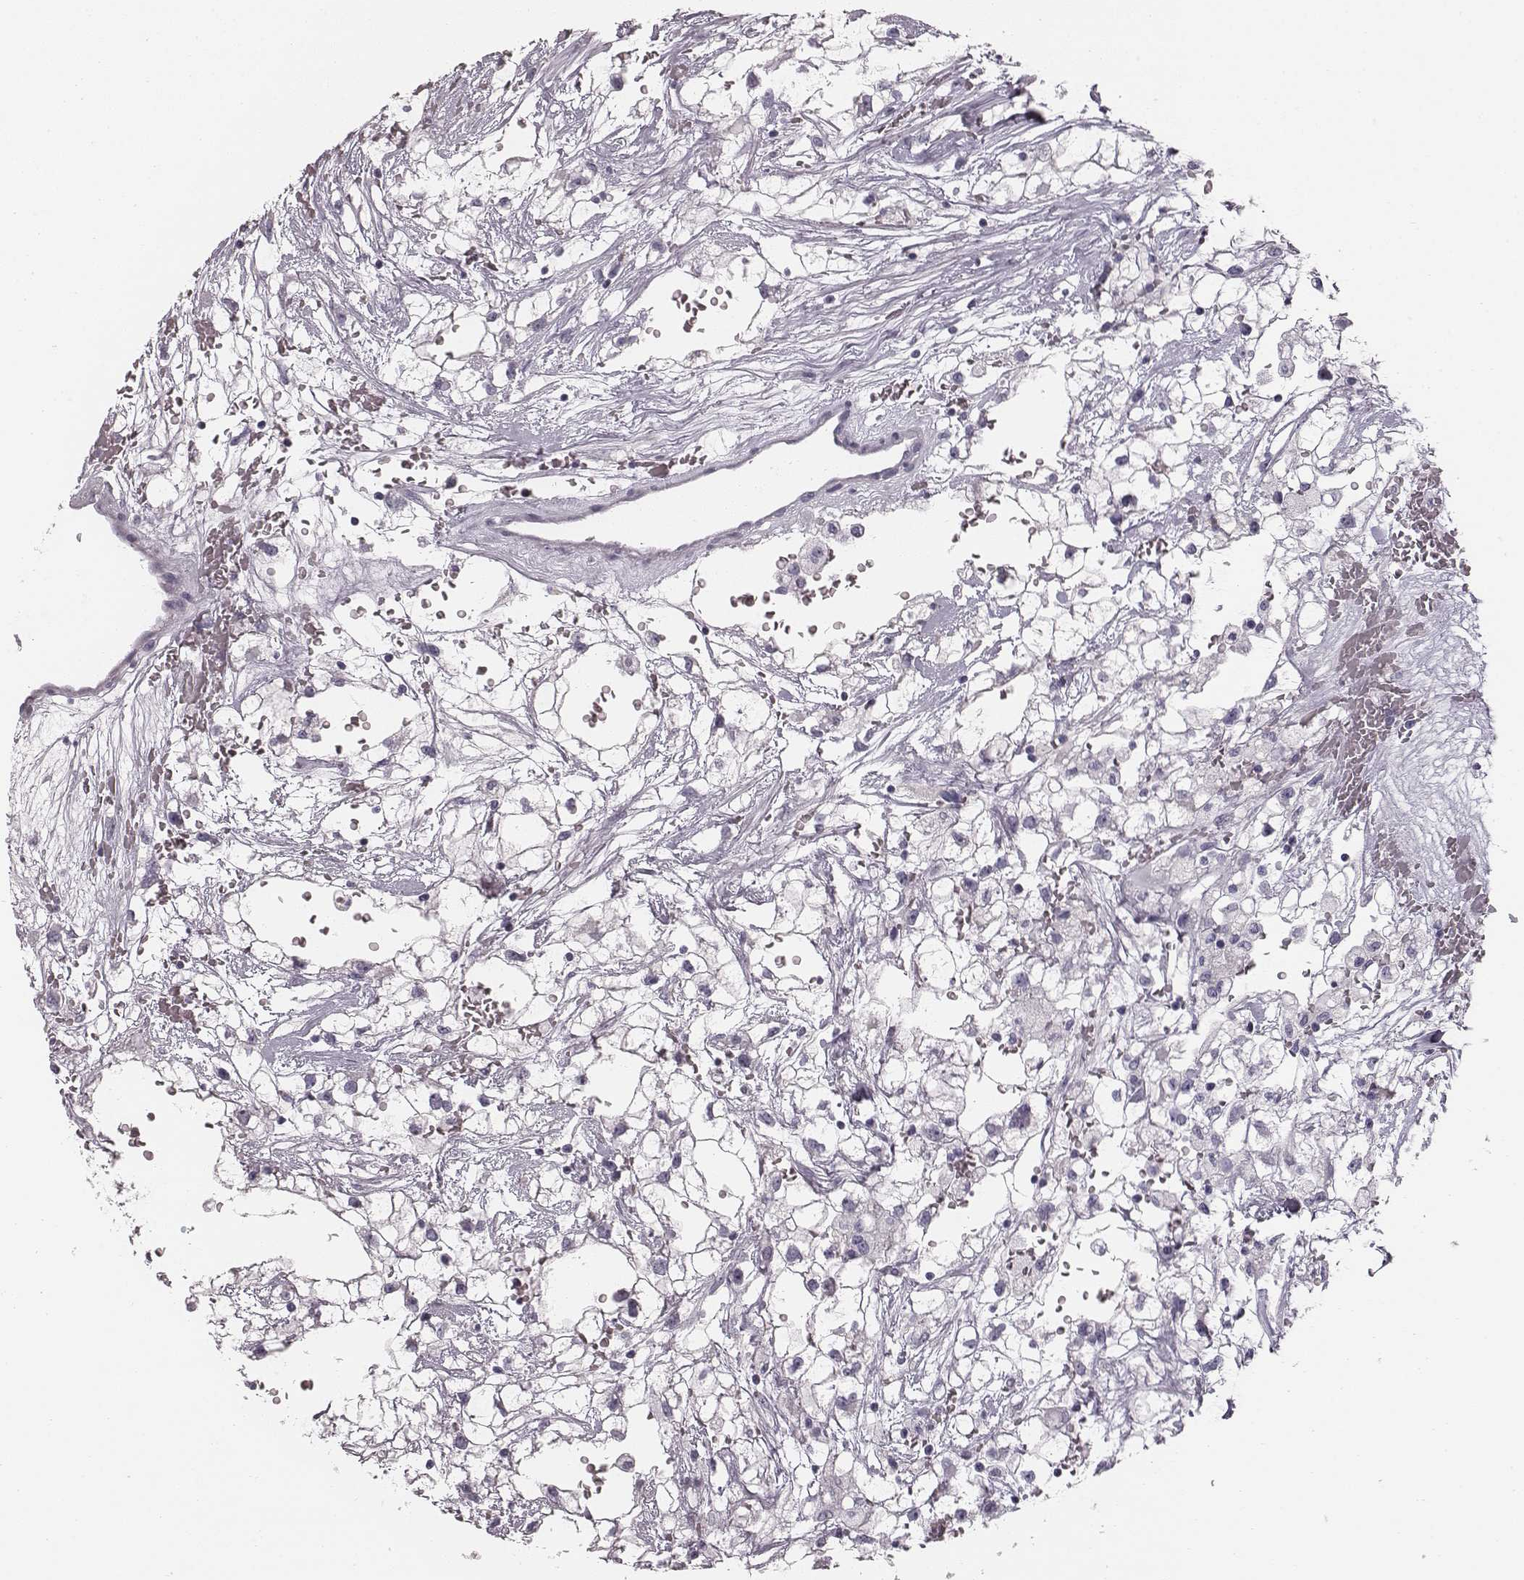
{"staining": {"intensity": "negative", "quantity": "none", "location": "none"}, "tissue": "renal cancer", "cell_type": "Tumor cells", "image_type": "cancer", "snomed": [{"axis": "morphology", "description": "Adenocarcinoma, NOS"}, {"axis": "topography", "description": "Kidney"}], "caption": "Immunohistochemistry (IHC) image of adenocarcinoma (renal) stained for a protein (brown), which demonstrates no positivity in tumor cells. (DAB (3,3'-diaminobenzidine) IHC visualized using brightfield microscopy, high magnification).", "gene": "CRISP1", "patient": {"sex": "male", "age": 59}}